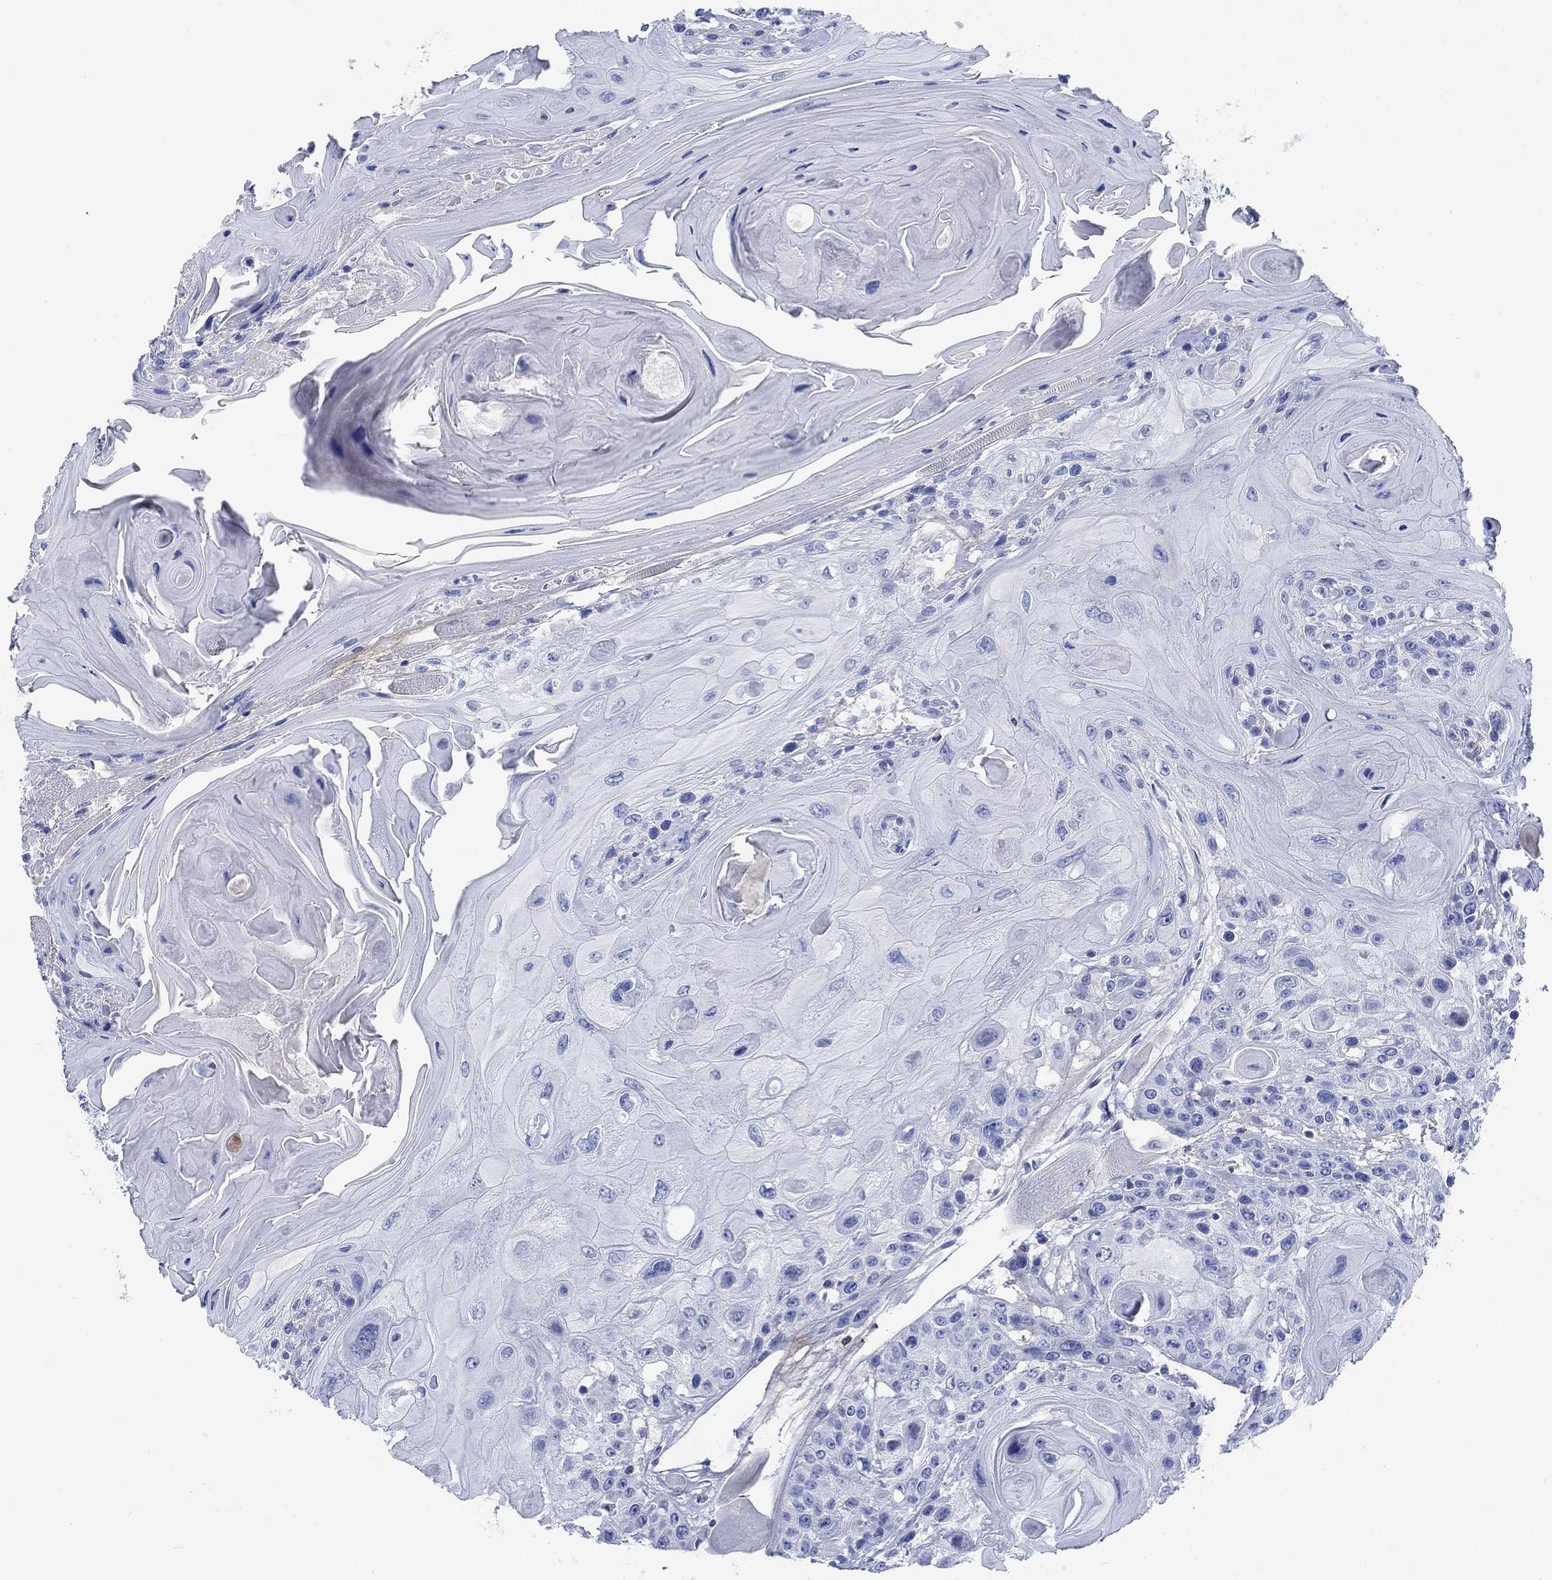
{"staining": {"intensity": "negative", "quantity": "none", "location": "none"}, "tissue": "head and neck cancer", "cell_type": "Tumor cells", "image_type": "cancer", "snomed": [{"axis": "morphology", "description": "Squamous cell carcinoma, NOS"}, {"axis": "topography", "description": "Head-Neck"}], "caption": "Micrograph shows no protein expression in tumor cells of squamous cell carcinoma (head and neck) tissue.", "gene": "PPP1R17", "patient": {"sex": "female", "age": 59}}